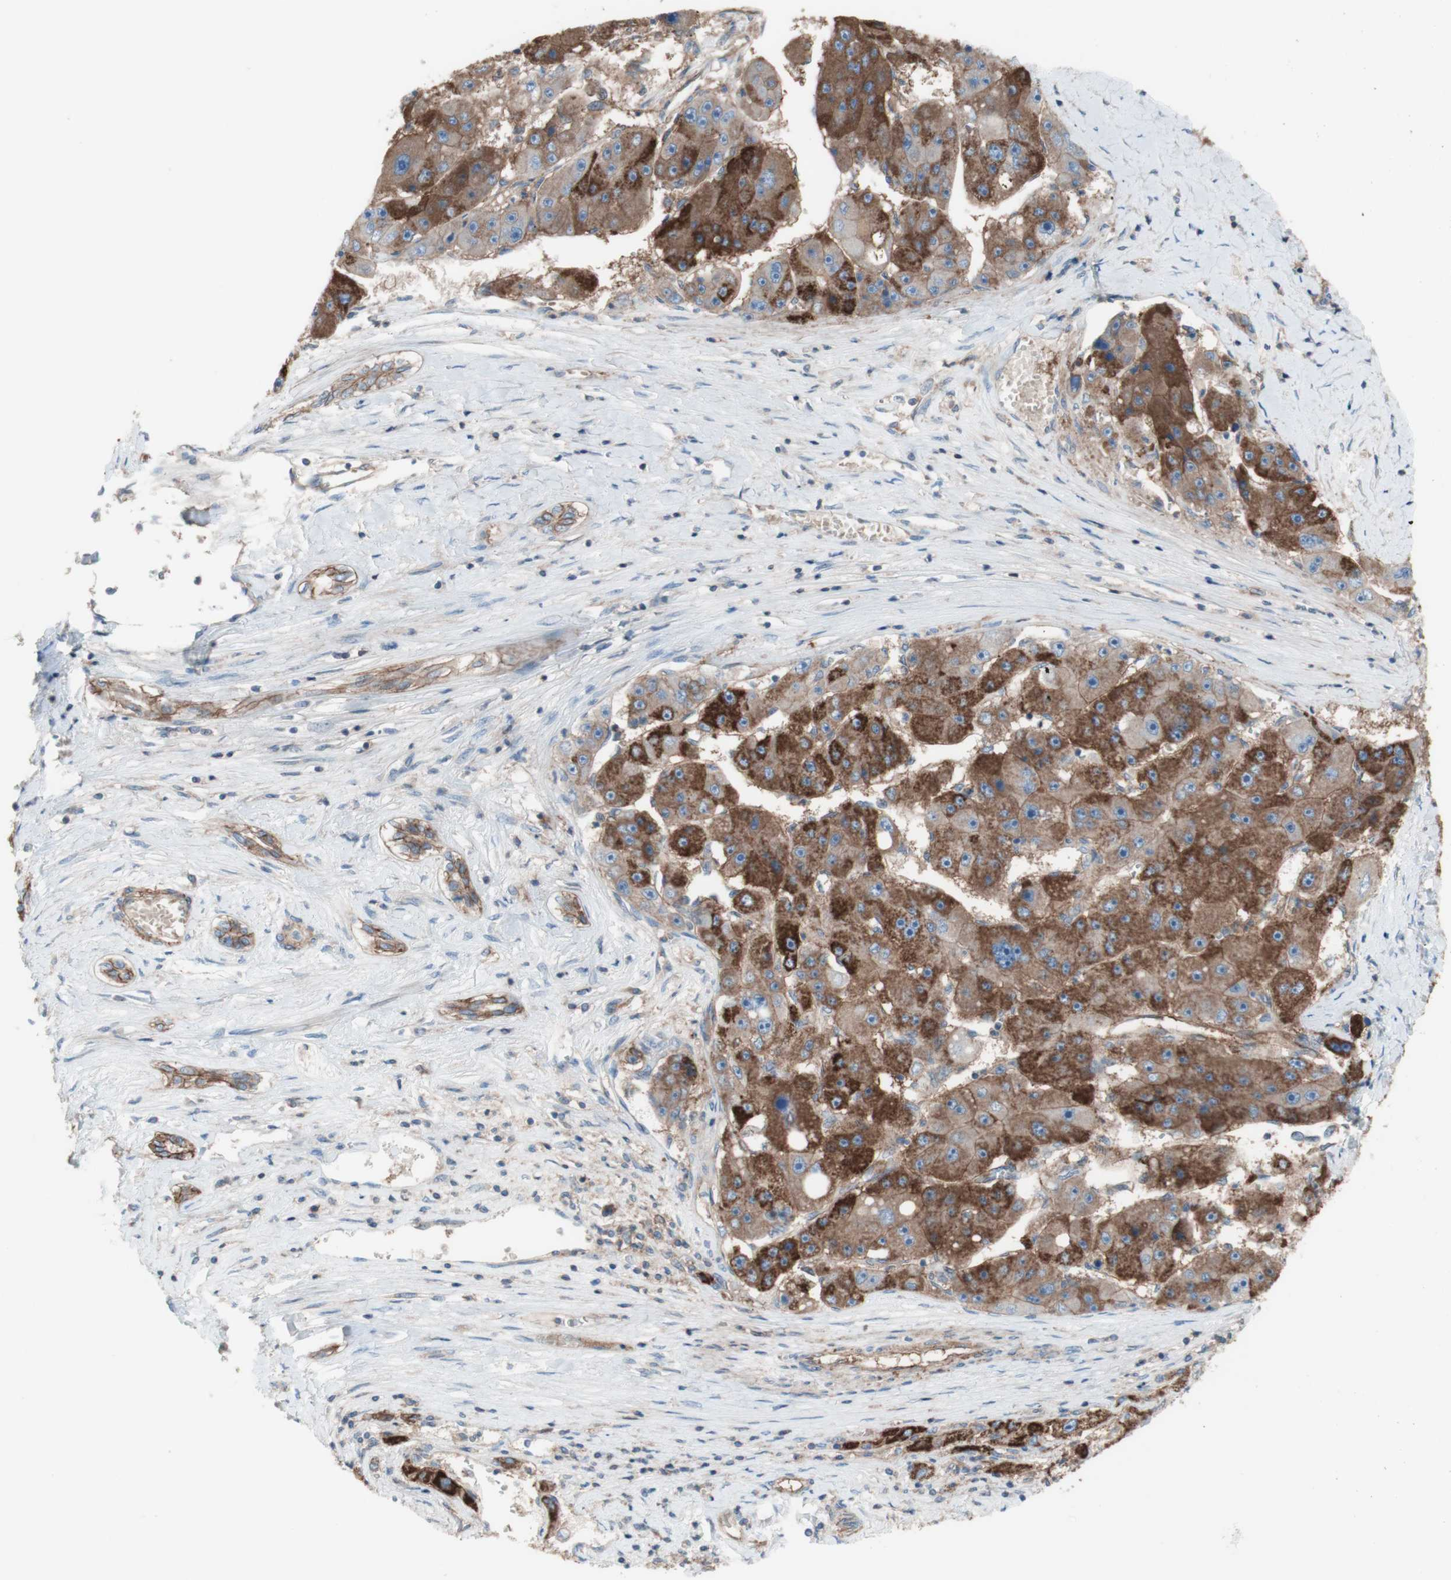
{"staining": {"intensity": "moderate", "quantity": ">75%", "location": "cytoplasmic/membranous"}, "tissue": "liver cancer", "cell_type": "Tumor cells", "image_type": "cancer", "snomed": [{"axis": "morphology", "description": "Carcinoma, Hepatocellular, NOS"}, {"axis": "topography", "description": "Liver"}], "caption": "Liver cancer (hepatocellular carcinoma) stained for a protein exhibits moderate cytoplasmic/membranous positivity in tumor cells.", "gene": "CD46", "patient": {"sex": "female", "age": 61}}